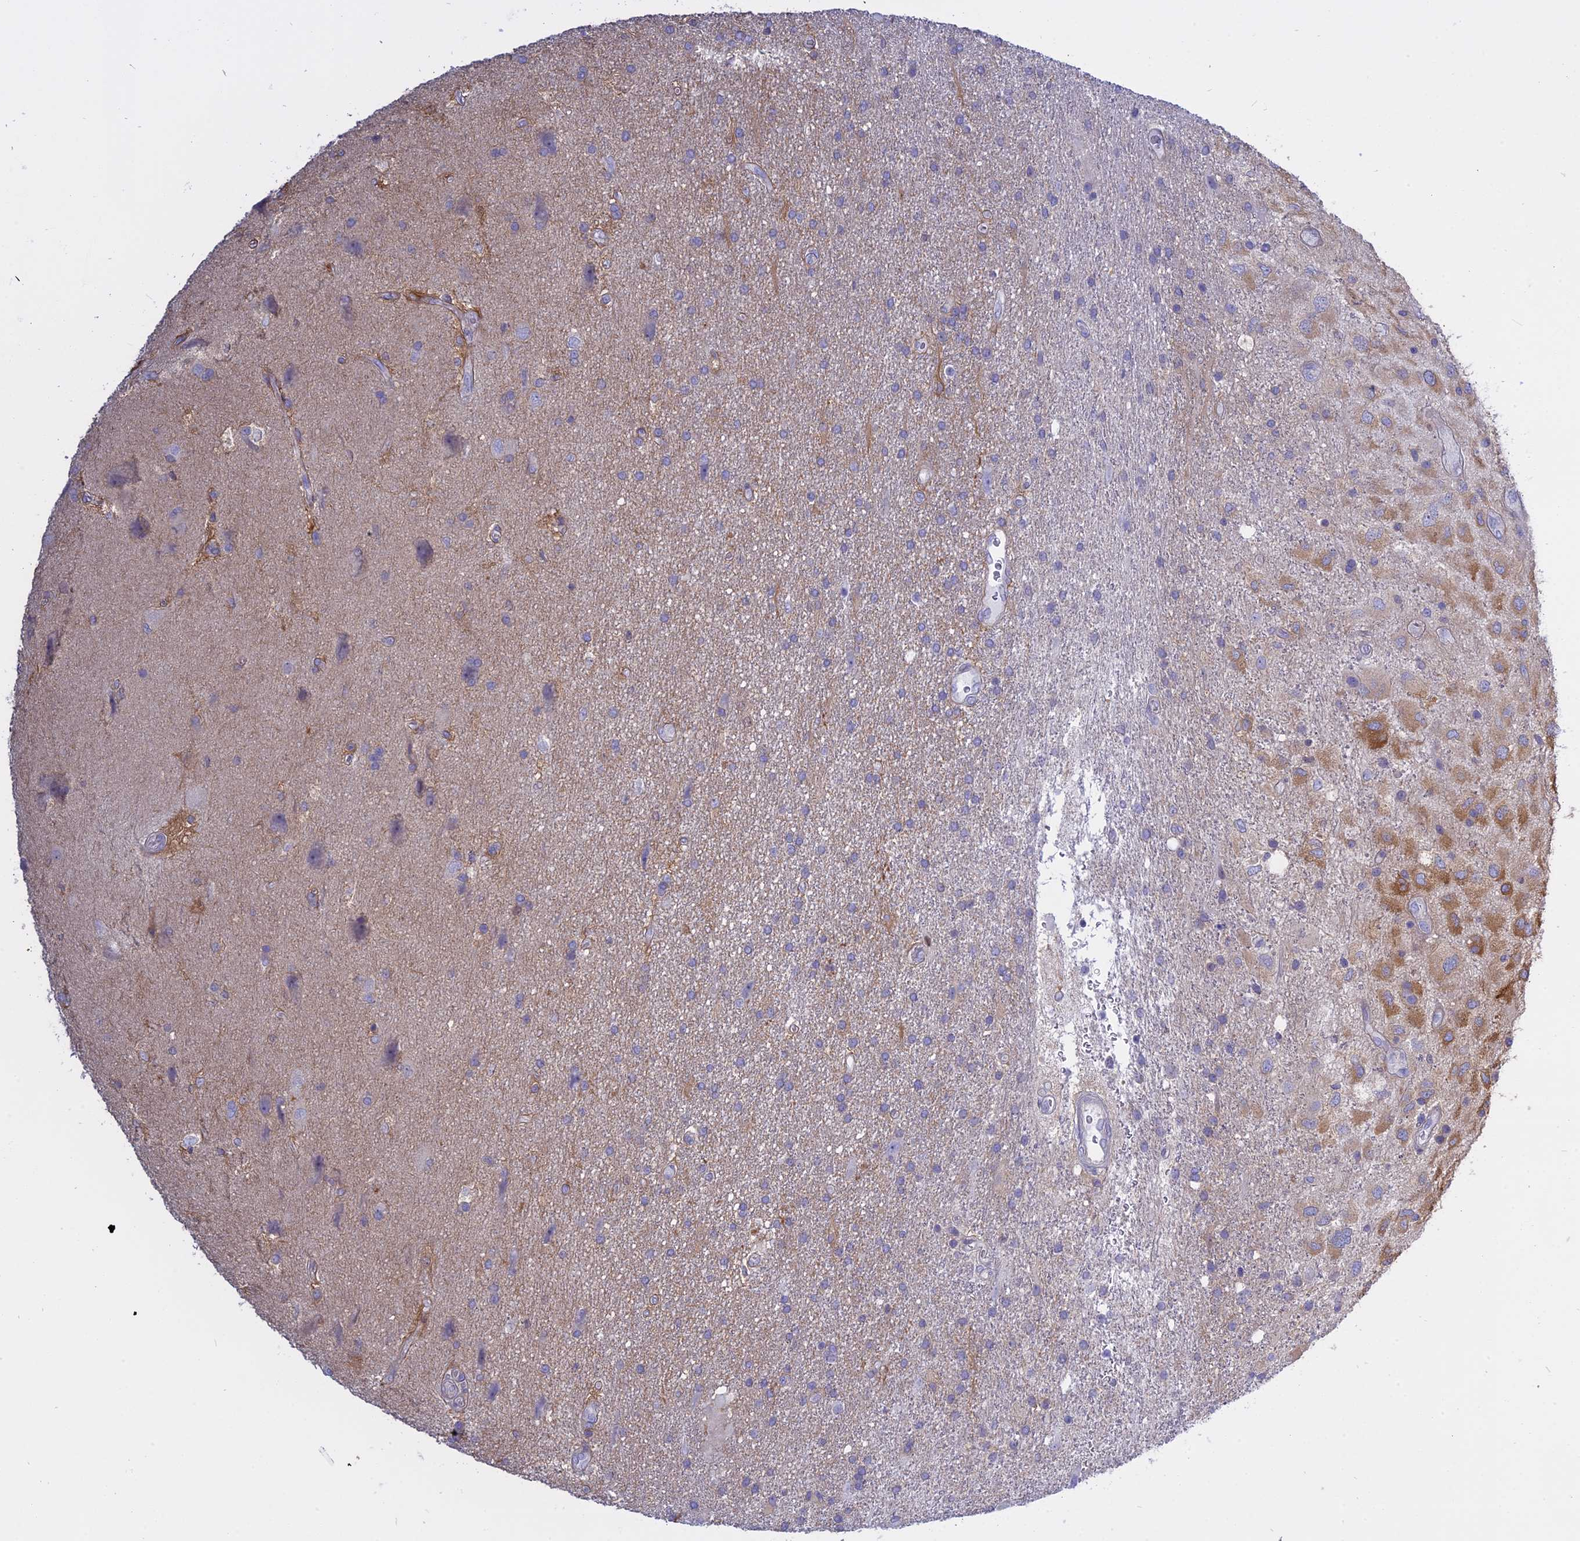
{"staining": {"intensity": "moderate", "quantity": "<25%", "location": "cytoplasmic/membranous"}, "tissue": "glioma", "cell_type": "Tumor cells", "image_type": "cancer", "snomed": [{"axis": "morphology", "description": "Glioma, malignant, Low grade"}, {"axis": "topography", "description": "Brain"}], "caption": "High-magnification brightfield microscopy of glioma stained with DAB (3,3'-diaminobenzidine) (brown) and counterstained with hematoxylin (blue). tumor cells exhibit moderate cytoplasmic/membranous positivity is appreciated in about<25% of cells.", "gene": "AHCYL1", "patient": {"sex": "male", "age": 66}}